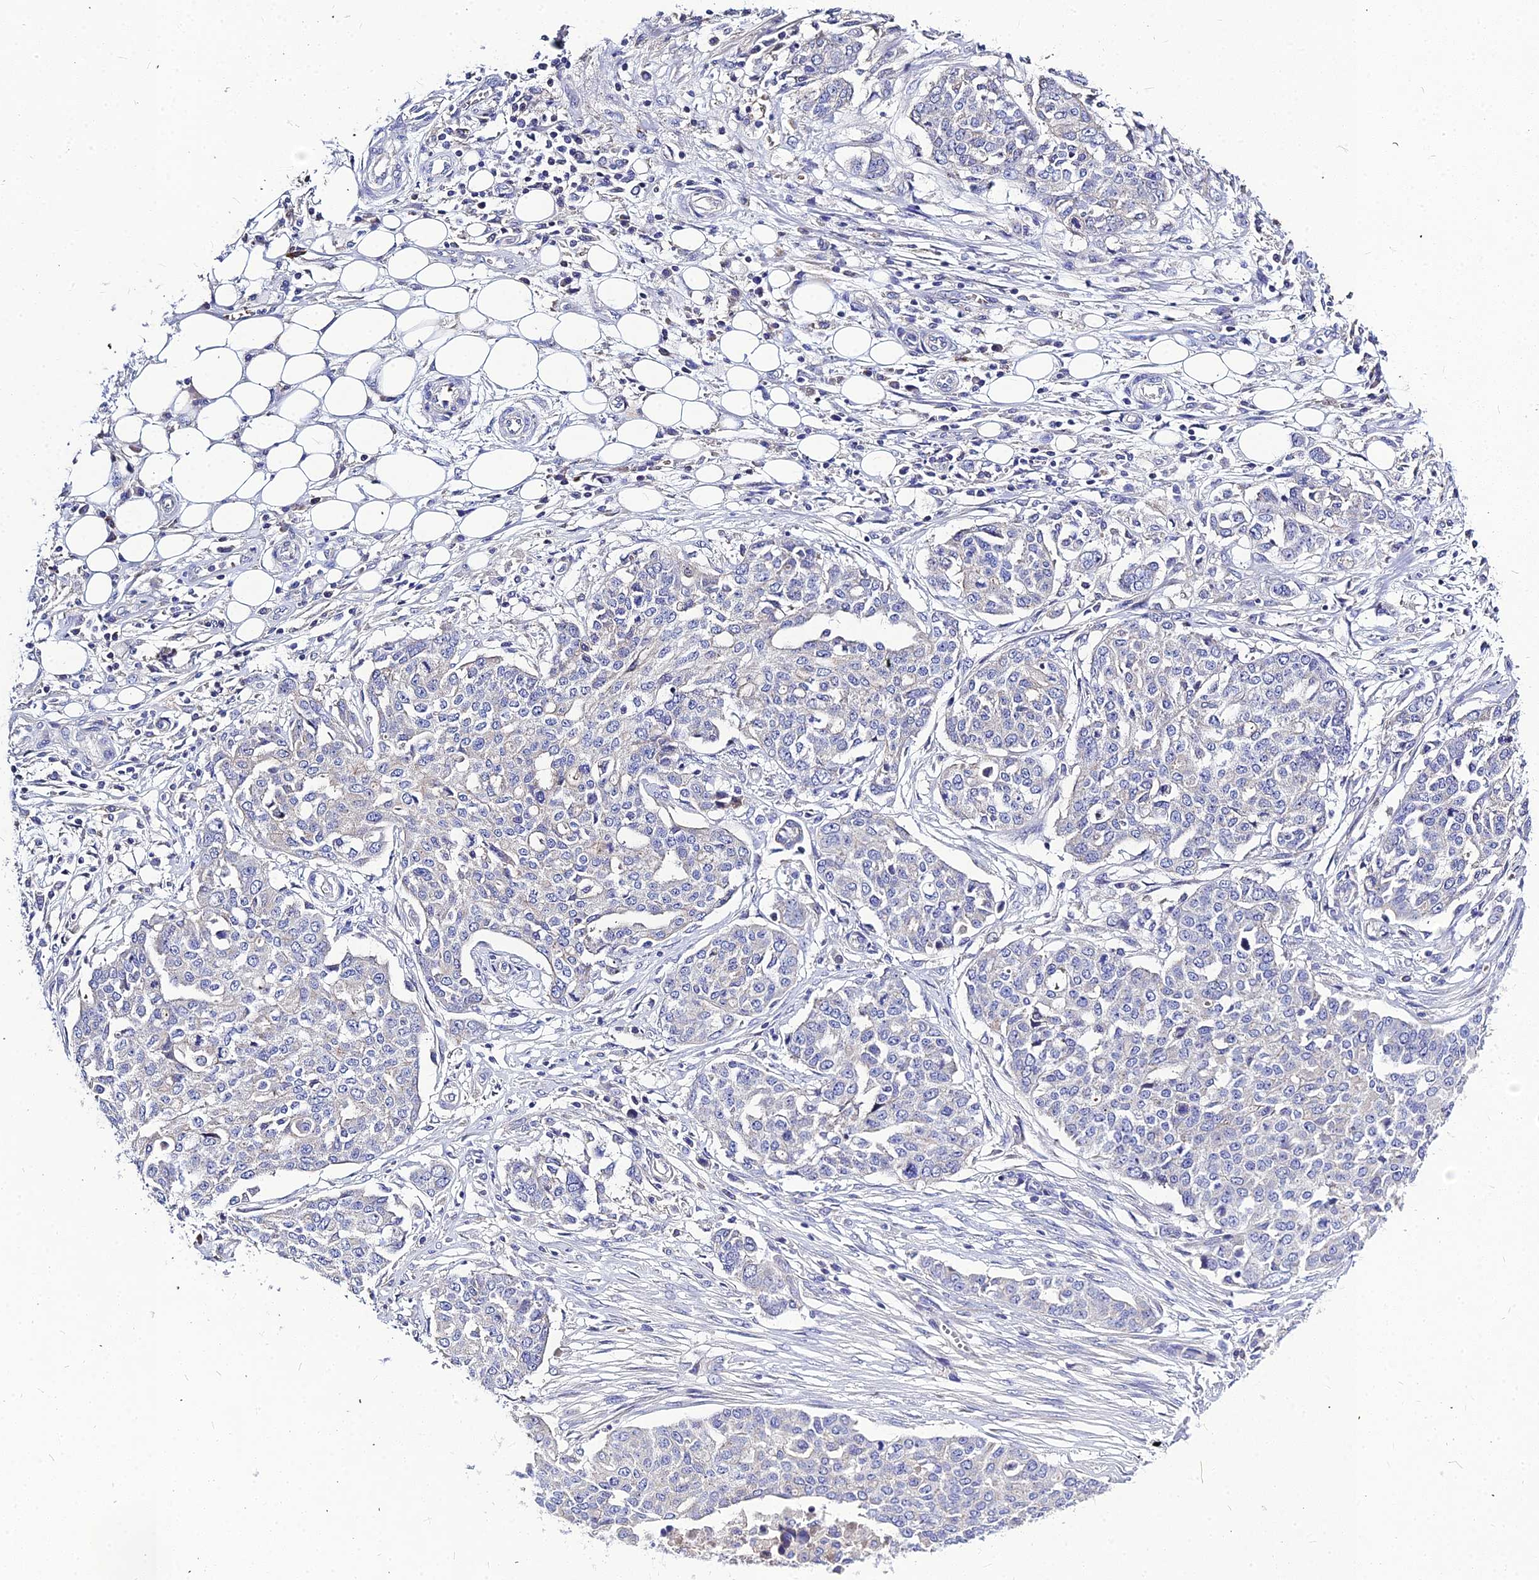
{"staining": {"intensity": "negative", "quantity": "none", "location": "none"}, "tissue": "ovarian cancer", "cell_type": "Tumor cells", "image_type": "cancer", "snomed": [{"axis": "morphology", "description": "Cystadenocarcinoma, serous, NOS"}, {"axis": "topography", "description": "Soft tissue"}, {"axis": "topography", "description": "Ovary"}], "caption": "This photomicrograph is of ovarian cancer (serous cystadenocarcinoma) stained with immunohistochemistry (IHC) to label a protein in brown with the nuclei are counter-stained blue. There is no positivity in tumor cells. (DAB (3,3'-diaminobenzidine) immunohistochemistry visualized using brightfield microscopy, high magnification).", "gene": "DMRTA1", "patient": {"sex": "female", "age": 57}}